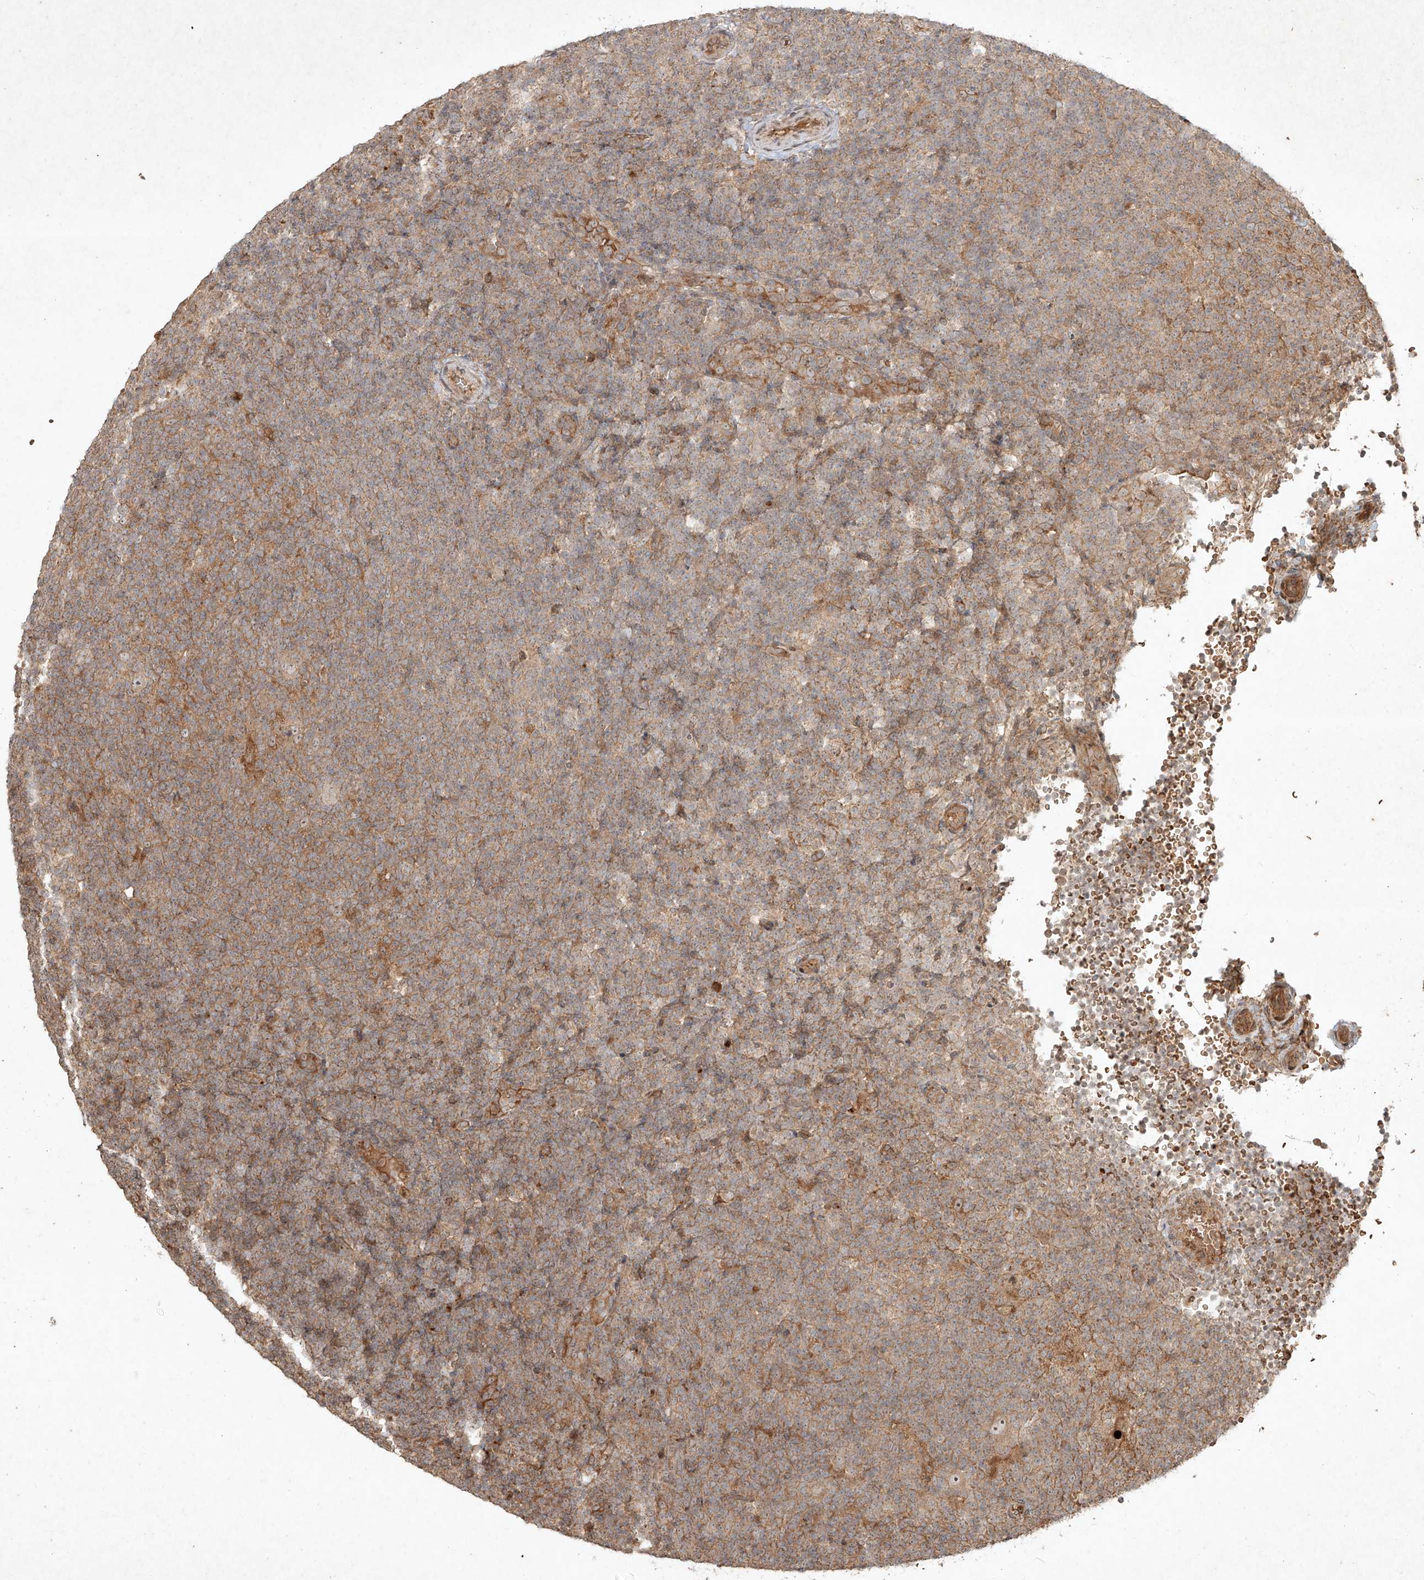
{"staining": {"intensity": "moderate", "quantity": ">75%", "location": "cytoplasmic/membranous,nuclear"}, "tissue": "lymphoma", "cell_type": "Tumor cells", "image_type": "cancer", "snomed": [{"axis": "morphology", "description": "Hodgkin's disease, NOS"}, {"axis": "topography", "description": "Lymph node"}], "caption": "Brown immunohistochemical staining in Hodgkin's disease exhibits moderate cytoplasmic/membranous and nuclear staining in approximately >75% of tumor cells. (IHC, brightfield microscopy, high magnification).", "gene": "CYYR1", "patient": {"sex": "female", "age": 57}}